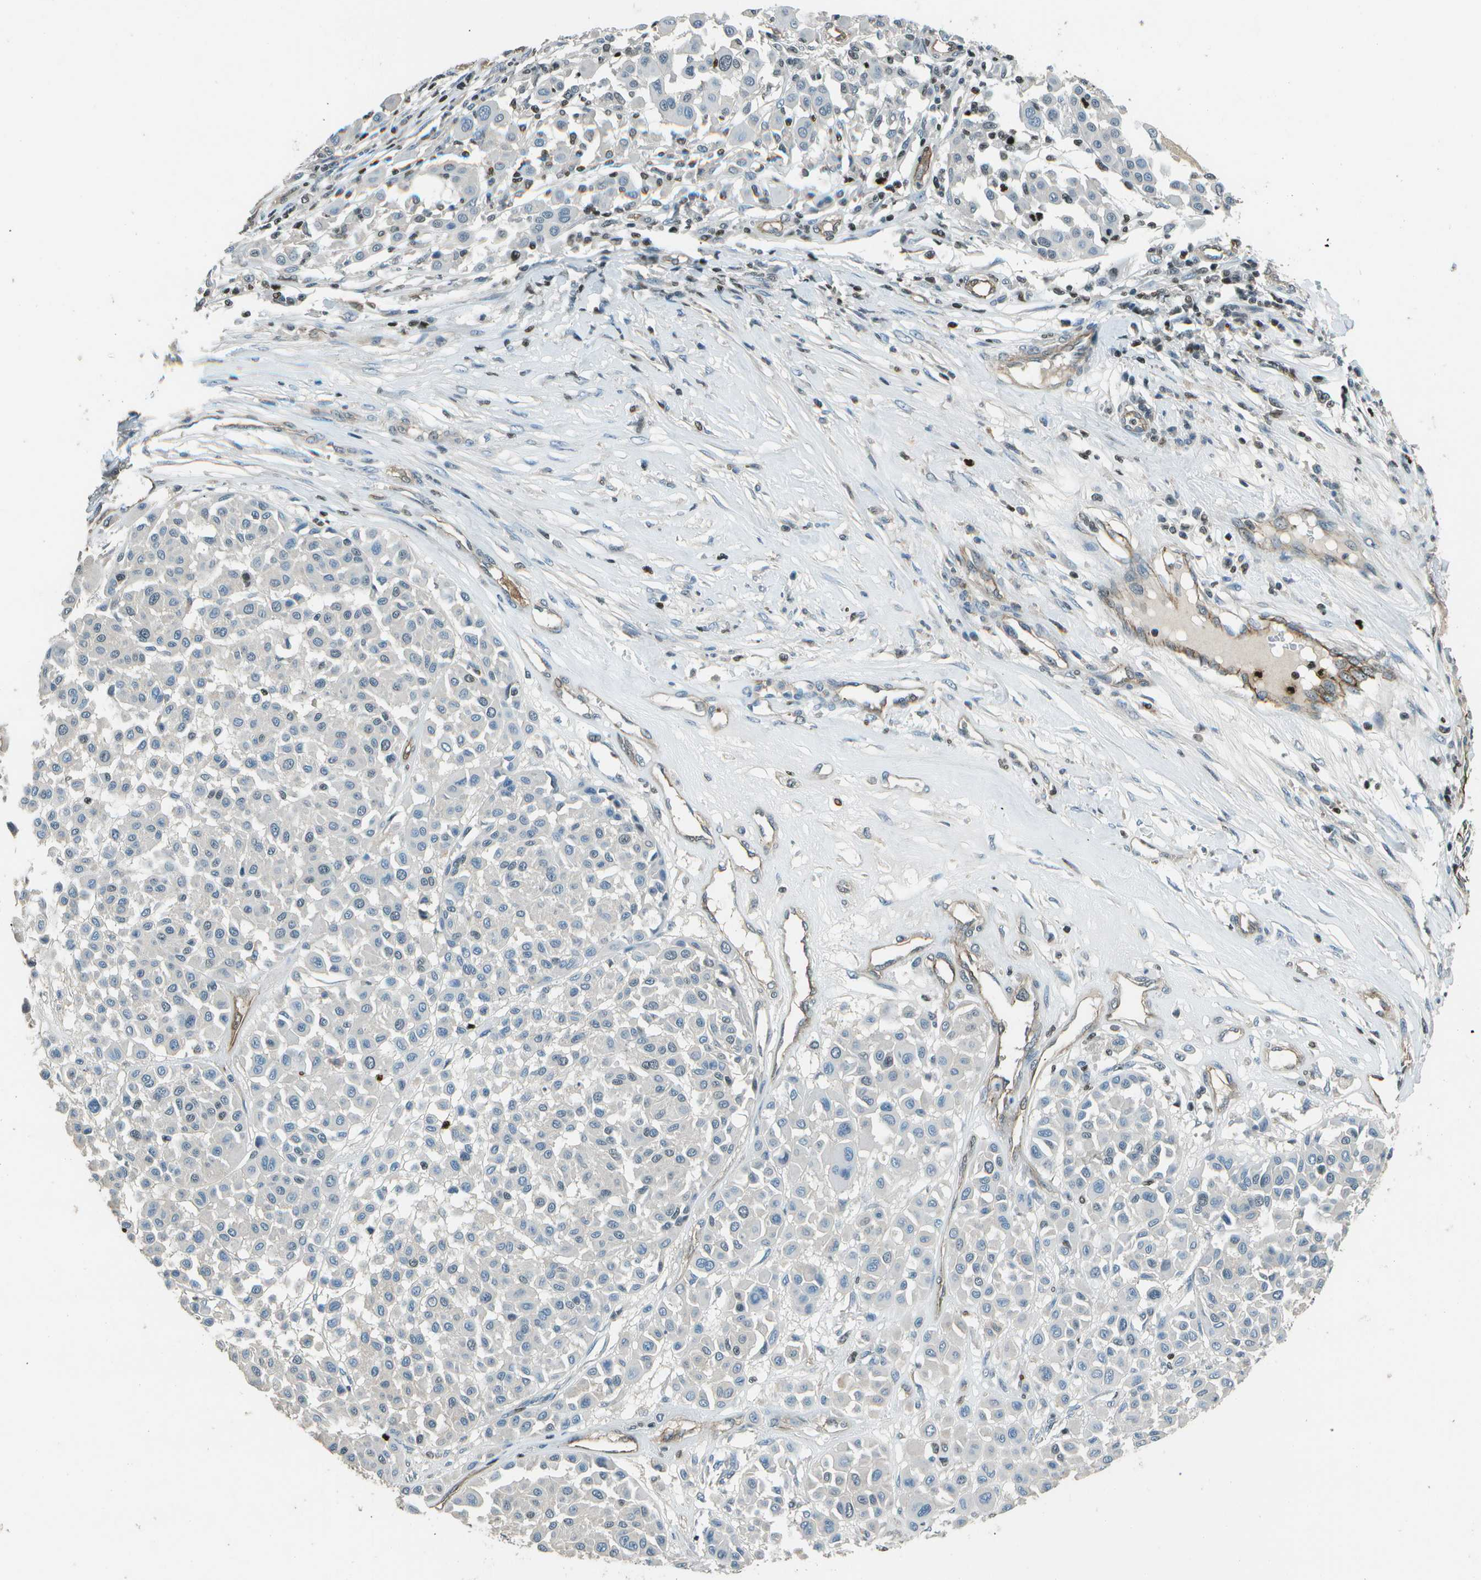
{"staining": {"intensity": "negative", "quantity": "none", "location": "none"}, "tissue": "melanoma", "cell_type": "Tumor cells", "image_type": "cancer", "snomed": [{"axis": "morphology", "description": "Malignant melanoma, Metastatic site"}, {"axis": "topography", "description": "Soft tissue"}], "caption": "The IHC image has no significant positivity in tumor cells of malignant melanoma (metastatic site) tissue.", "gene": "PDLIM1", "patient": {"sex": "male", "age": 41}}